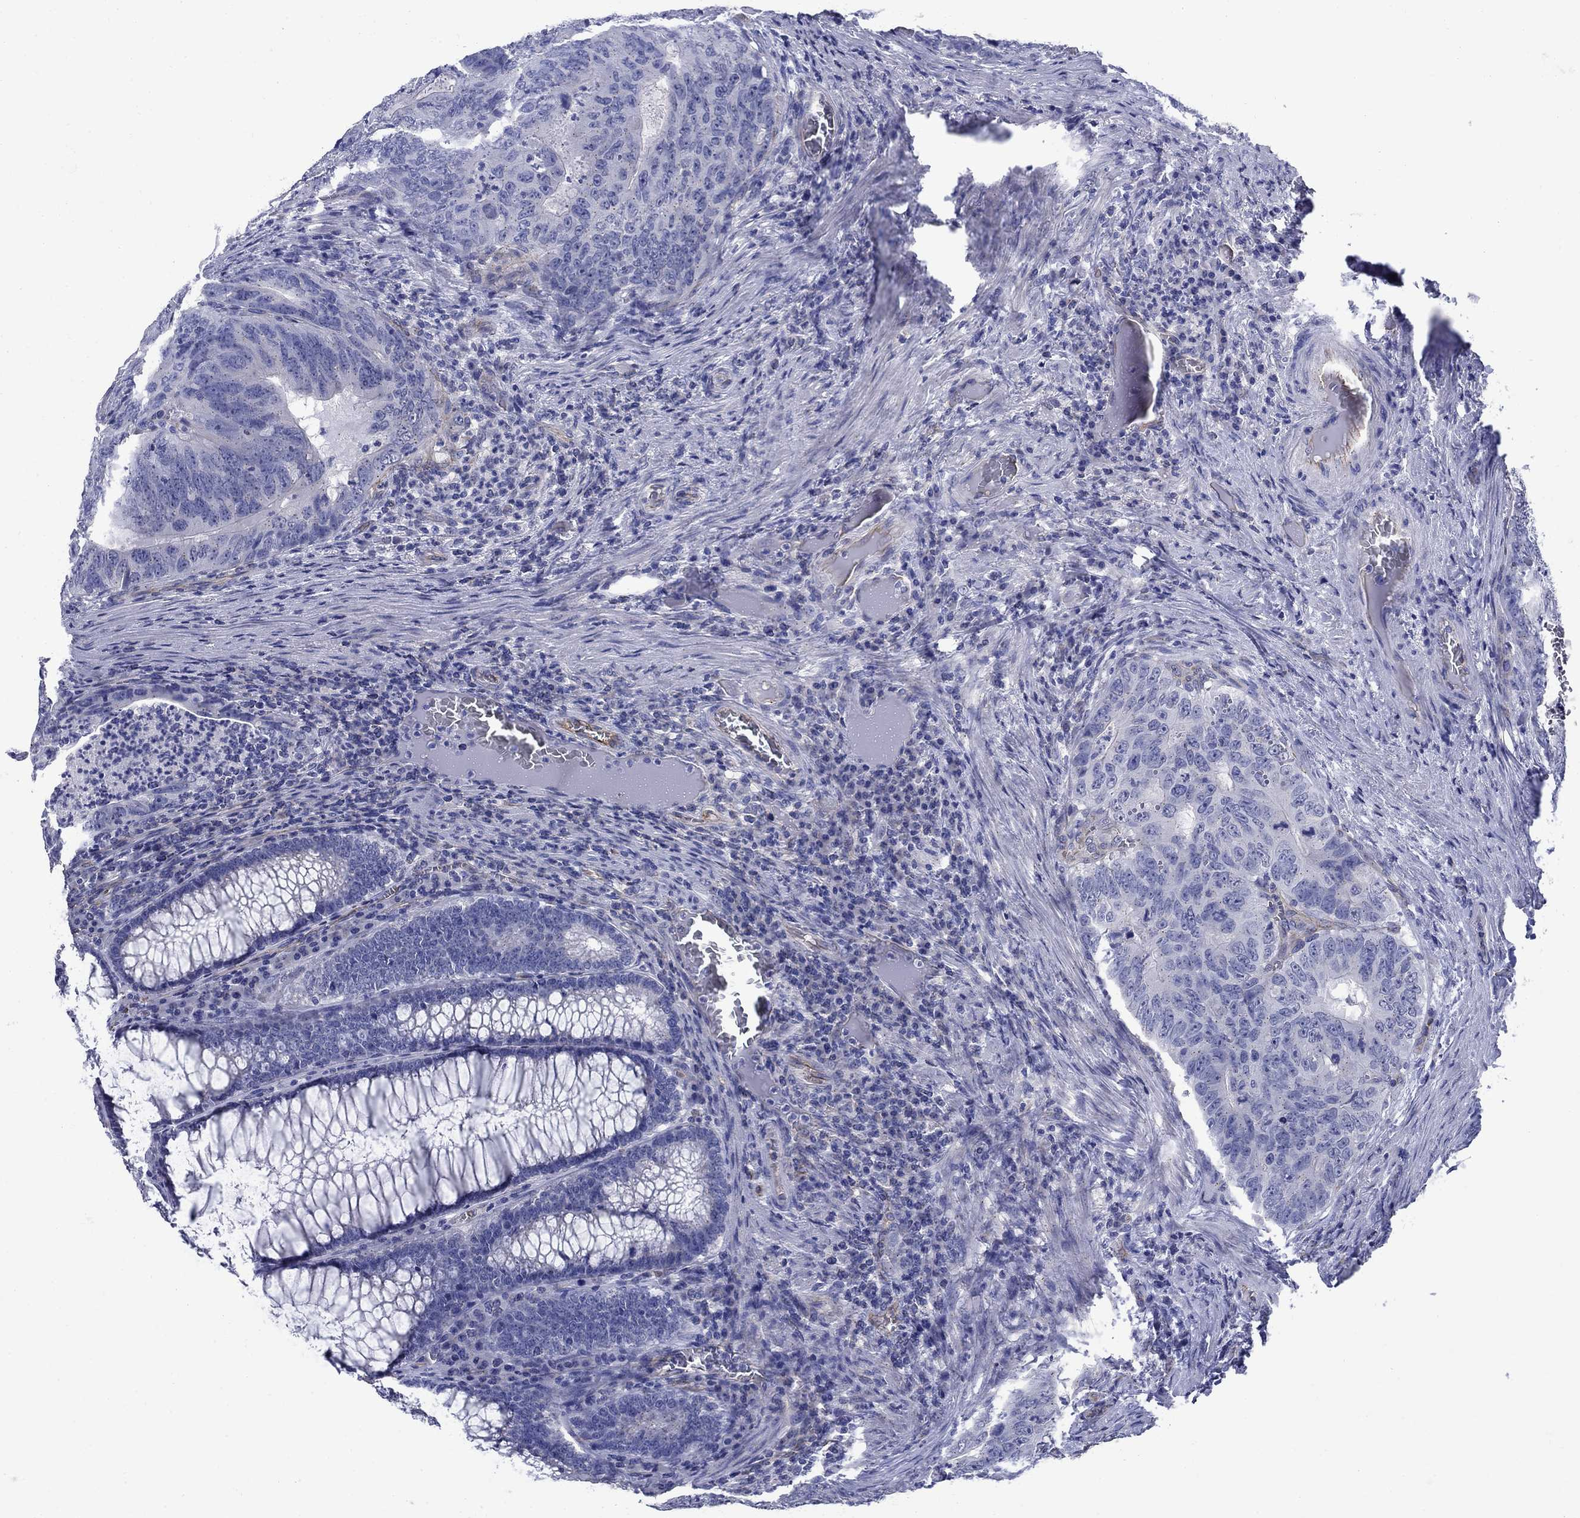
{"staining": {"intensity": "negative", "quantity": "none", "location": "none"}, "tissue": "colorectal cancer", "cell_type": "Tumor cells", "image_type": "cancer", "snomed": [{"axis": "morphology", "description": "Adenocarcinoma, NOS"}, {"axis": "topography", "description": "Colon"}], "caption": "Image shows no significant protein expression in tumor cells of colorectal adenocarcinoma.", "gene": "SMCP", "patient": {"sex": "male", "age": 79}}